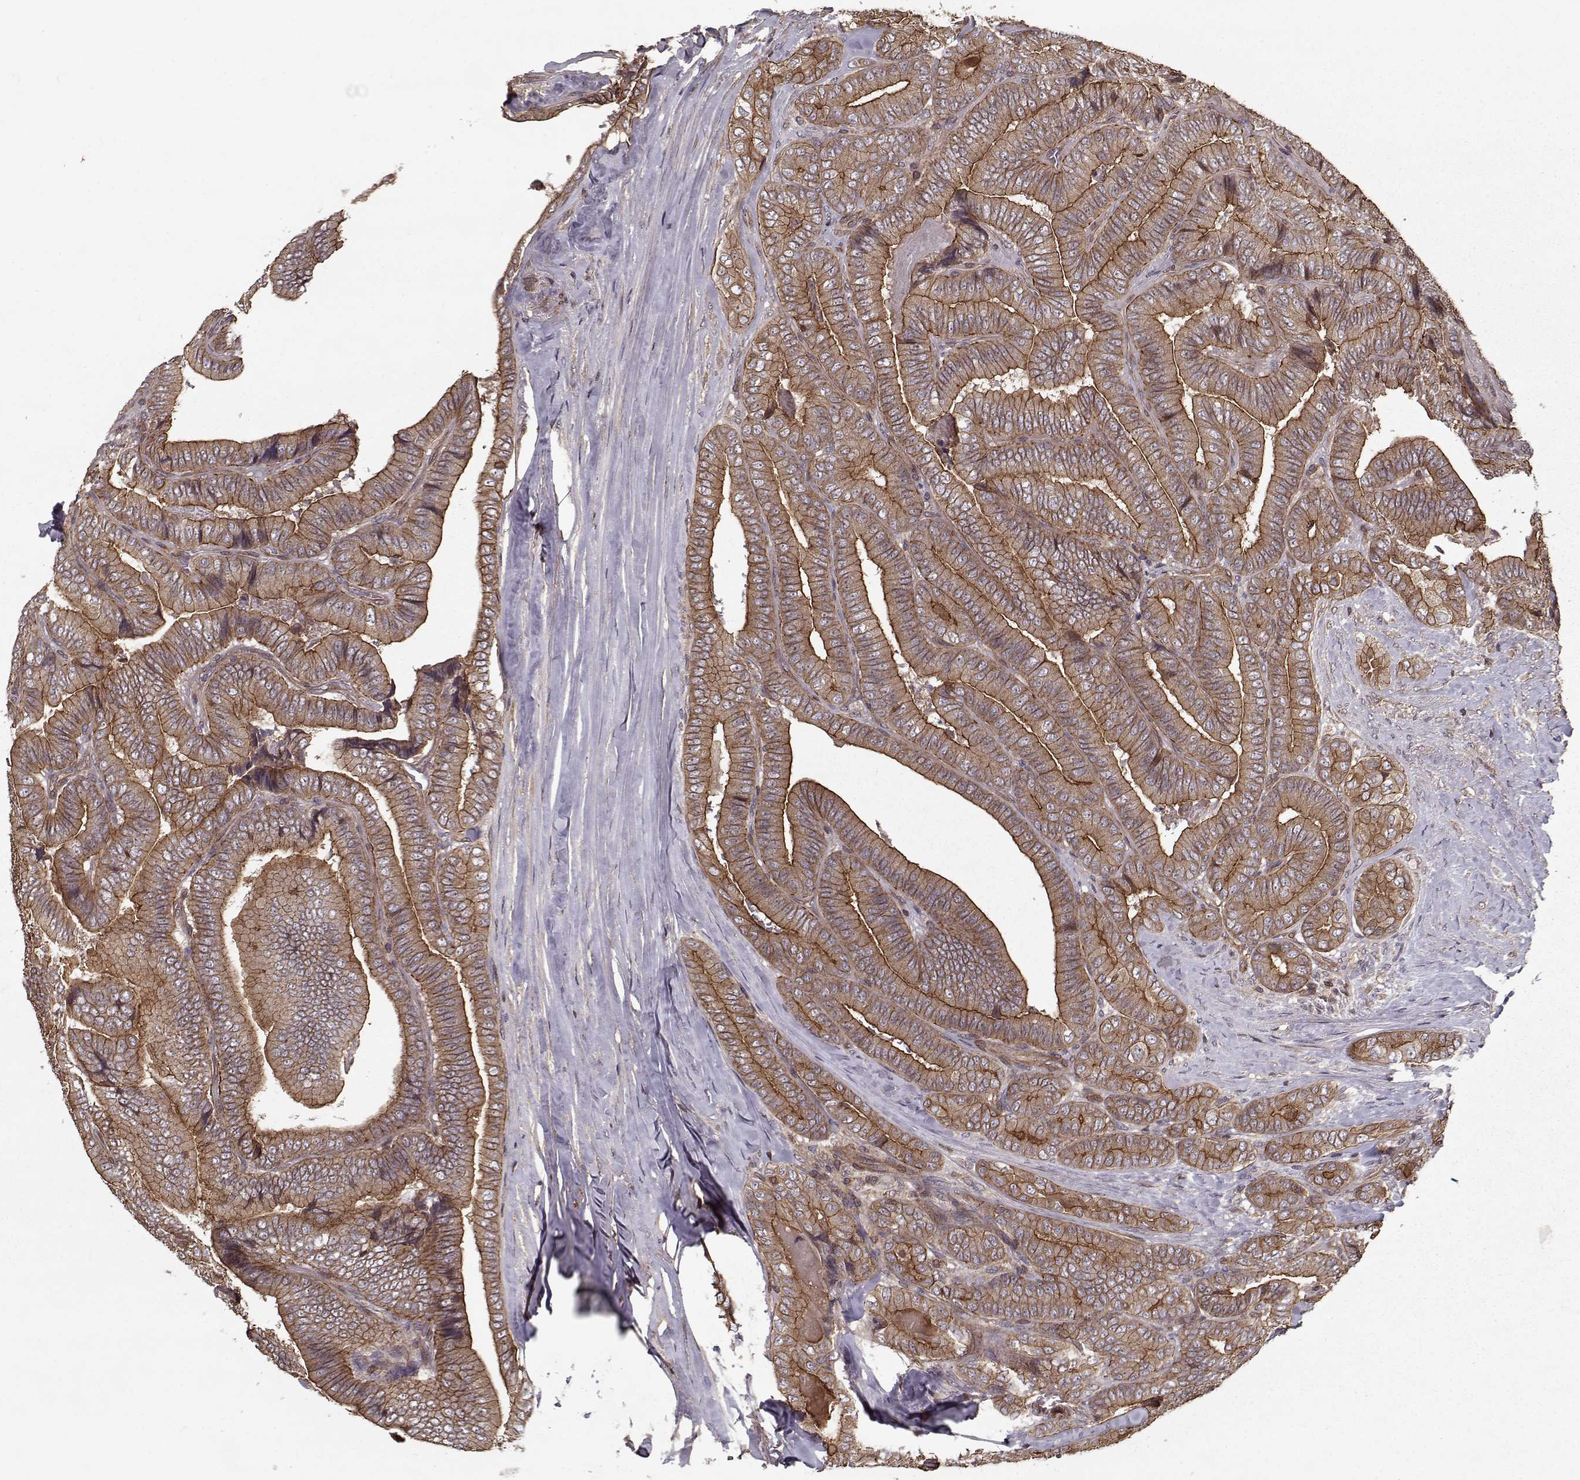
{"staining": {"intensity": "strong", "quantity": ">75%", "location": "cytoplasmic/membranous"}, "tissue": "thyroid cancer", "cell_type": "Tumor cells", "image_type": "cancer", "snomed": [{"axis": "morphology", "description": "Papillary adenocarcinoma, NOS"}, {"axis": "topography", "description": "Thyroid gland"}], "caption": "The image demonstrates staining of thyroid cancer (papillary adenocarcinoma), revealing strong cytoplasmic/membranous protein staining (brown color) within tumor cells. The protein of interest is shown in brown color, while the nuclei are stained blue.", "gene": "PPP1R12A", "patient": {"sex": "male", "age": 61}}